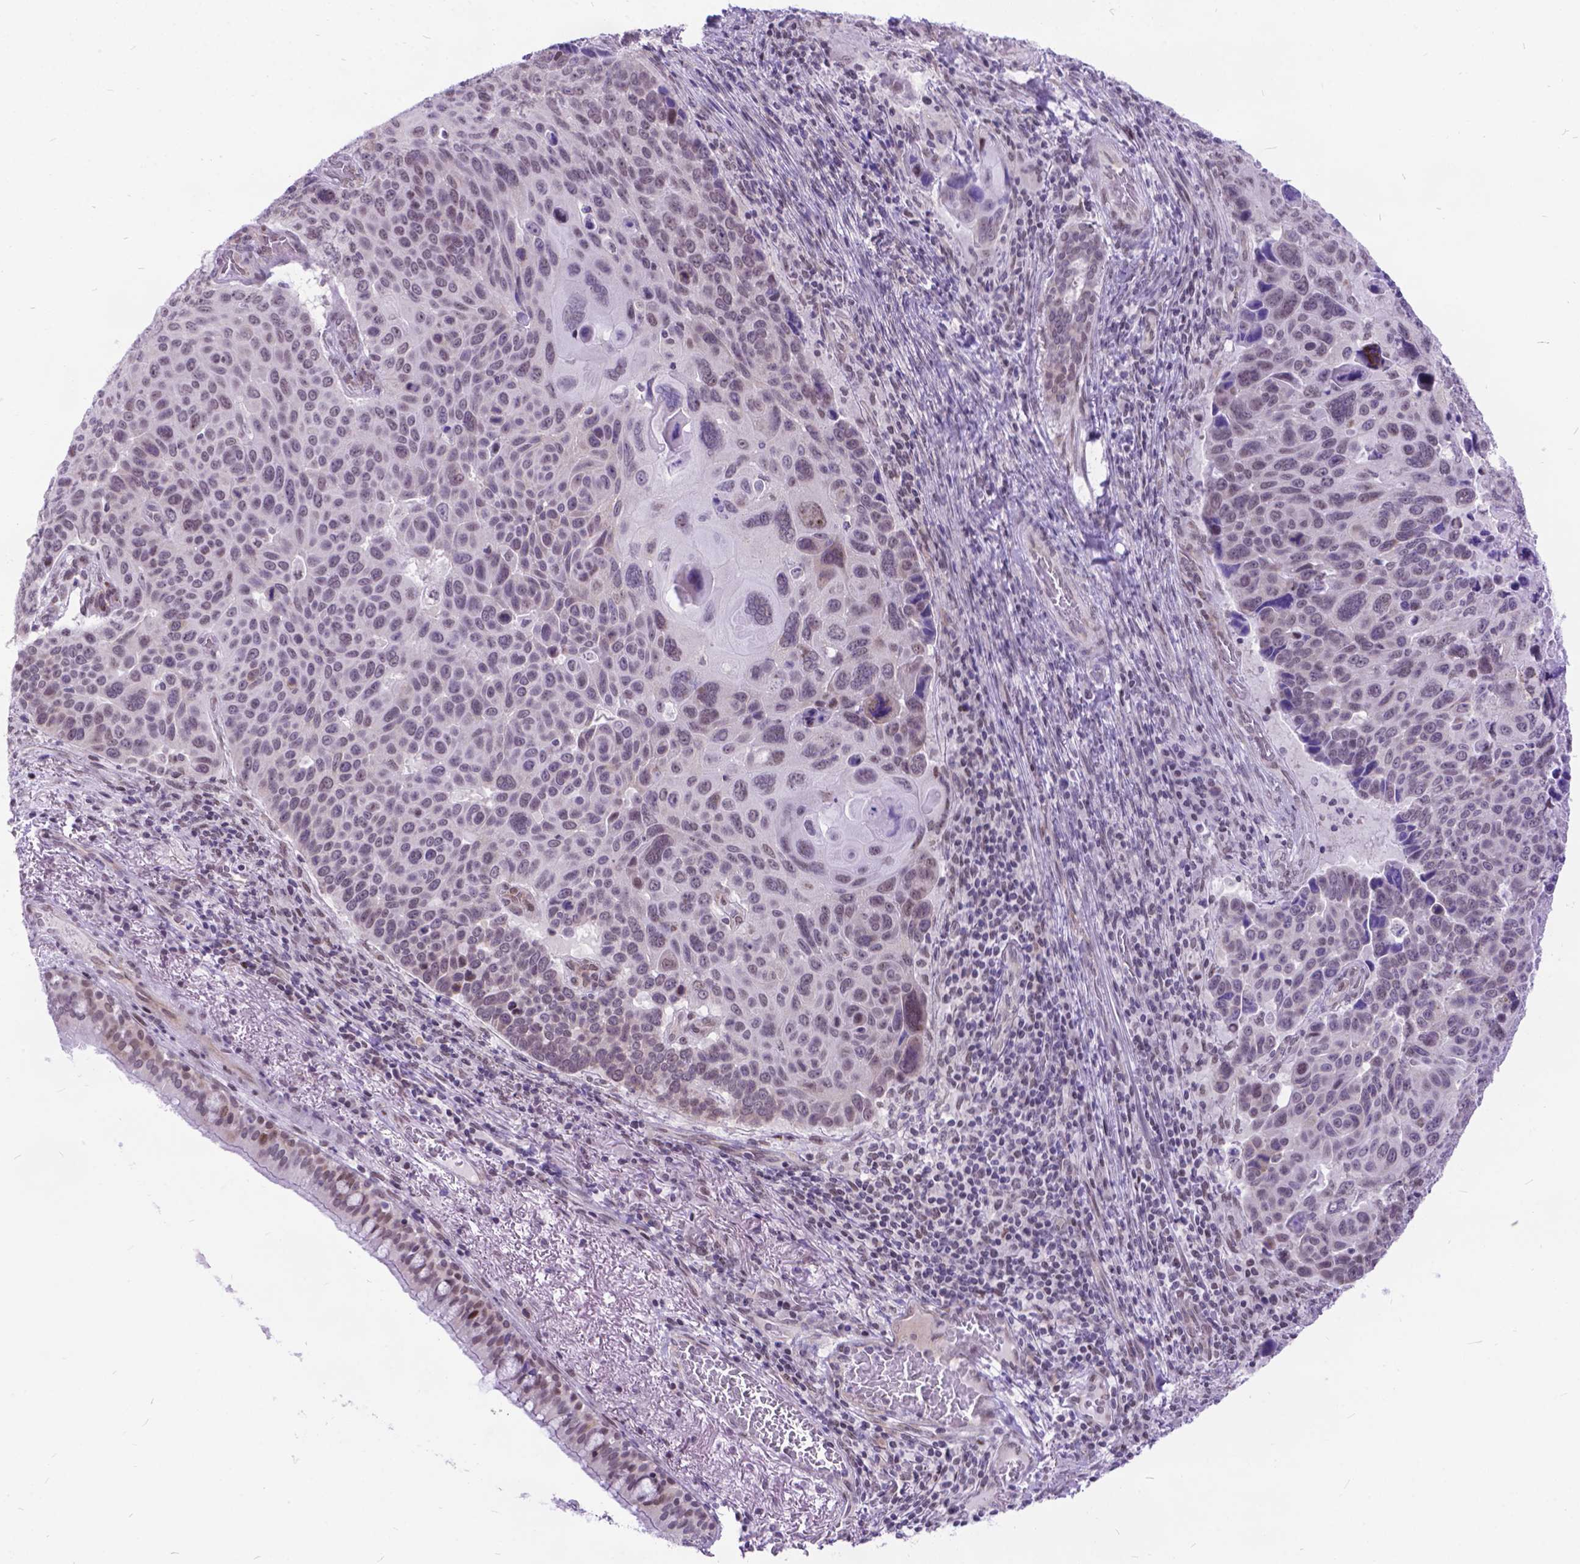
{"staining": {"intensity": "weak", "quantity": "25%-75%", "location": "nuclear"}, "tissue": "lung cancer", "cell_type": "Tumor cells", "image_type": "cancer", "snomed": [{"axis": "morphology", "description": "Squamous cell carcinoma, NOS"}, {"axis": "topography", "description": "Lung"}], "caption": "Immunohistochemistry (IHC) micrograph of human lung squamous cell carcinoma stained for a protein (brown), which displays low levels of weak nuclear positivity in about 25%-75% of tumor cells.", "gene": "FAM124B", "patient": {"sex": "male", "age": 68}}